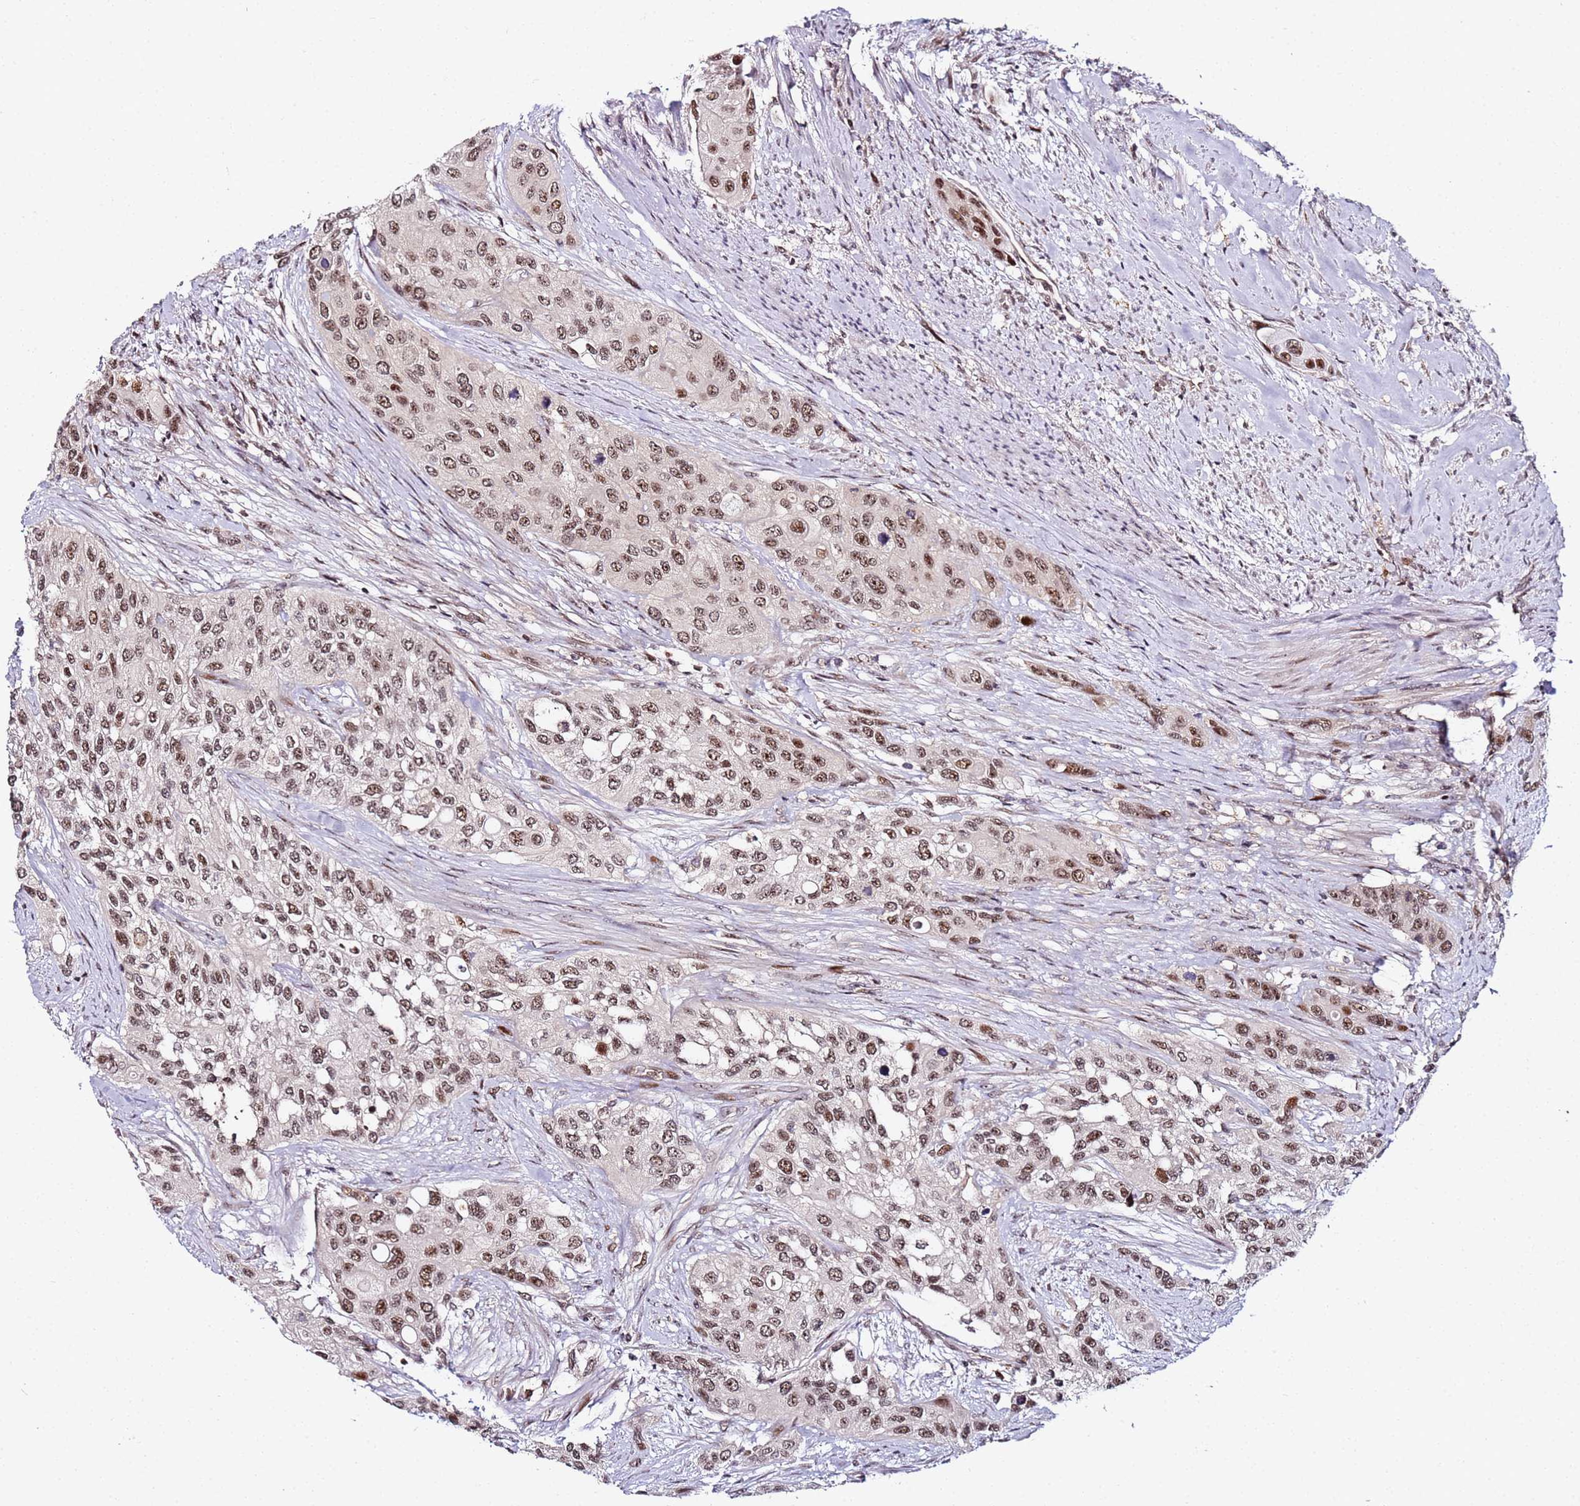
{"staining": {"intensity": "strong", "quantity": ">75%", "location": "nuclear"}, "tissue": "urothelial cancer", "cell_type": "Tumor cells", "image_type": "cancer", "snomed": [{"axis": "morphology", "description": "Normal tissue, NOS"}, {"axis": "morphology", "description": "Urothelial carcinoma, High grade"}, {"axis": "topography", "description": "Vascular tissue"}, {"axis": "topography", "description": "Urinary bladder"}], "caption": "There is high levels of strong nuclear expression in tumor cells of high-grade urothelial carcinoma, as demonstrated by immunohistochemical staining (brown color).", "gene": "FCF1", "patient": {"sex": "female", "age": 56}}